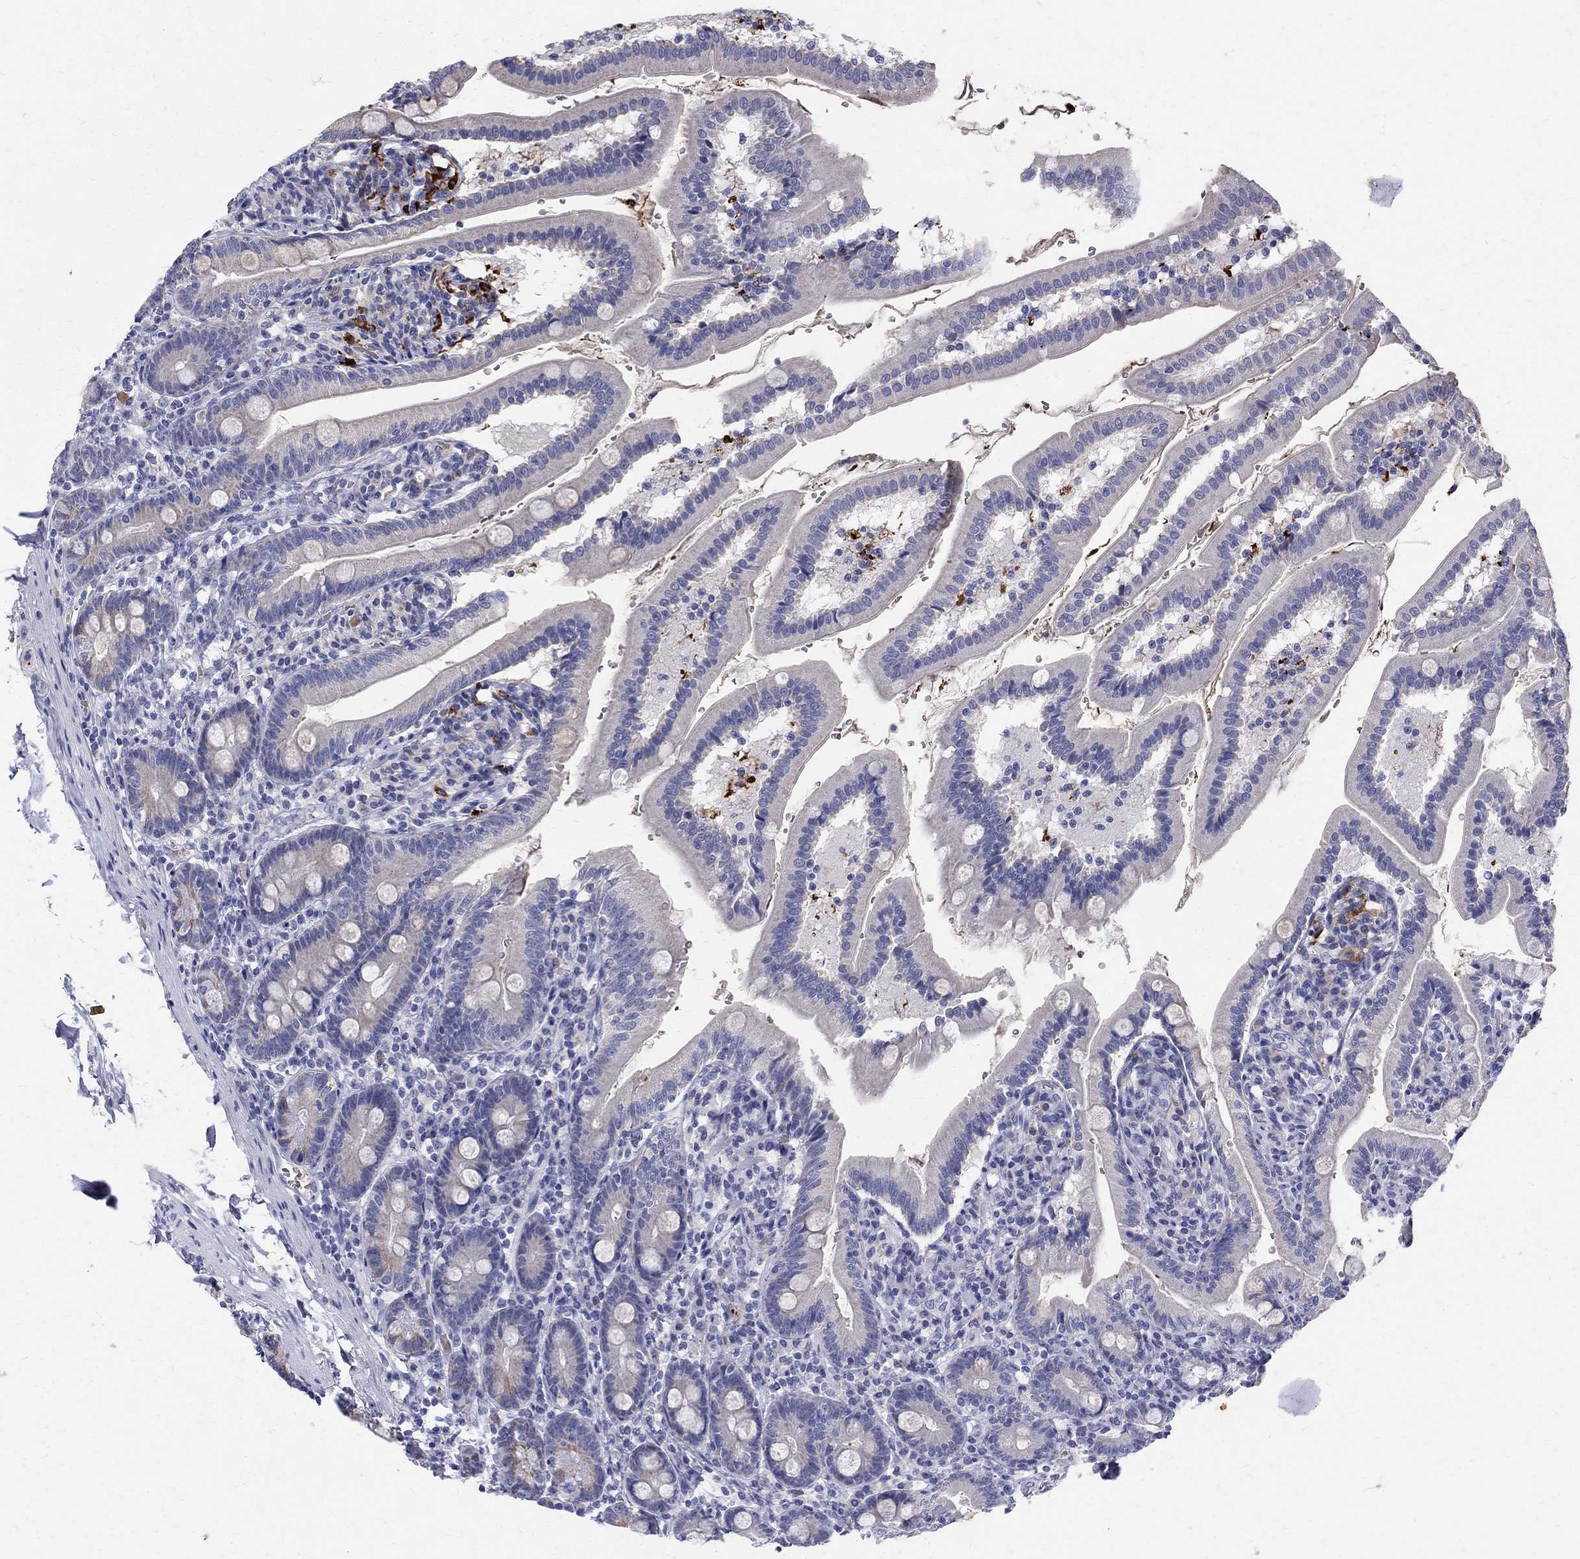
{"staining": {"intensity": "negative", "quantity": "none", "location": "none"}, "tissue": "duodenum", "cell_type": "Glandular cells", "image_type": "normal", "snomed": [{"axis": "morphology", "description": "Normal tissue, NOS"}, {"axis": "topography", "description": "Duodenum"}], "caption": "An immunohistochemistry histopathology image of benign duodenum is shown. There is no staining in glandular cells of duodenum. (DAB (3,3'-diaminobenzidine) IHC with hematoxylin counter stain).", "gene": "AGER", "patient": {"sex": "female", "age": 67}}